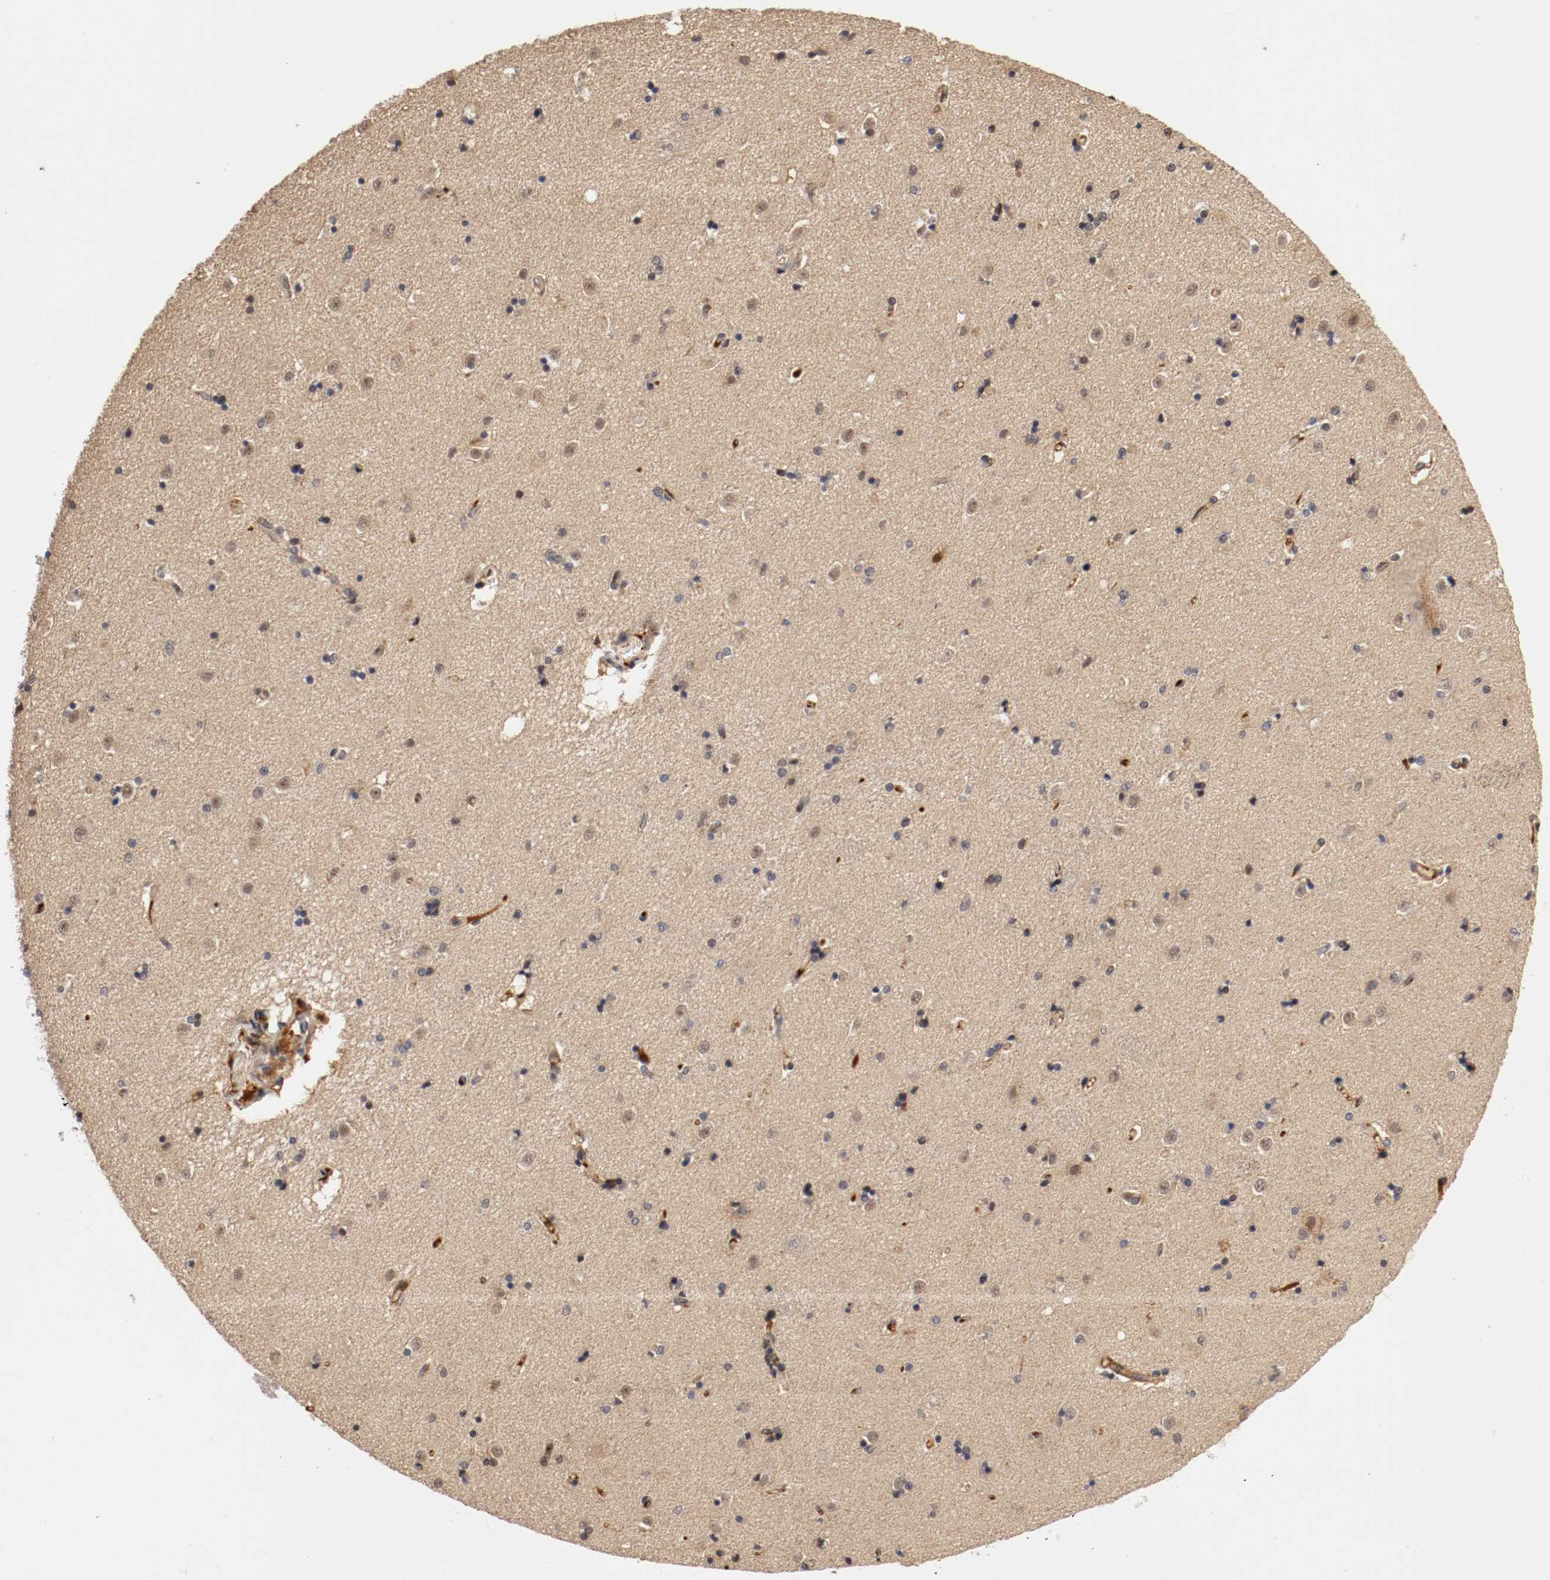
{"staining": {"intensity": "weak", "quantity": "25%-75%", "location": "cytoplasmic/membranous,nuclear"}, "tissue": "caudate", "cell_type": "Glial cells", "image_type": "normal", "snomed": [{"axis": "morphology", "description": "Normal tissue, NOS"}, {"axis": "topography", "description": "Lateral ventricle wall"}], "caption": "An image of caudate stained for a protein shows weak cytoplasmic/membranous,nuclear brown staining in glial cells.", "gene": "DNMT3B", "patient": {"sex": "female", "age": 54}}